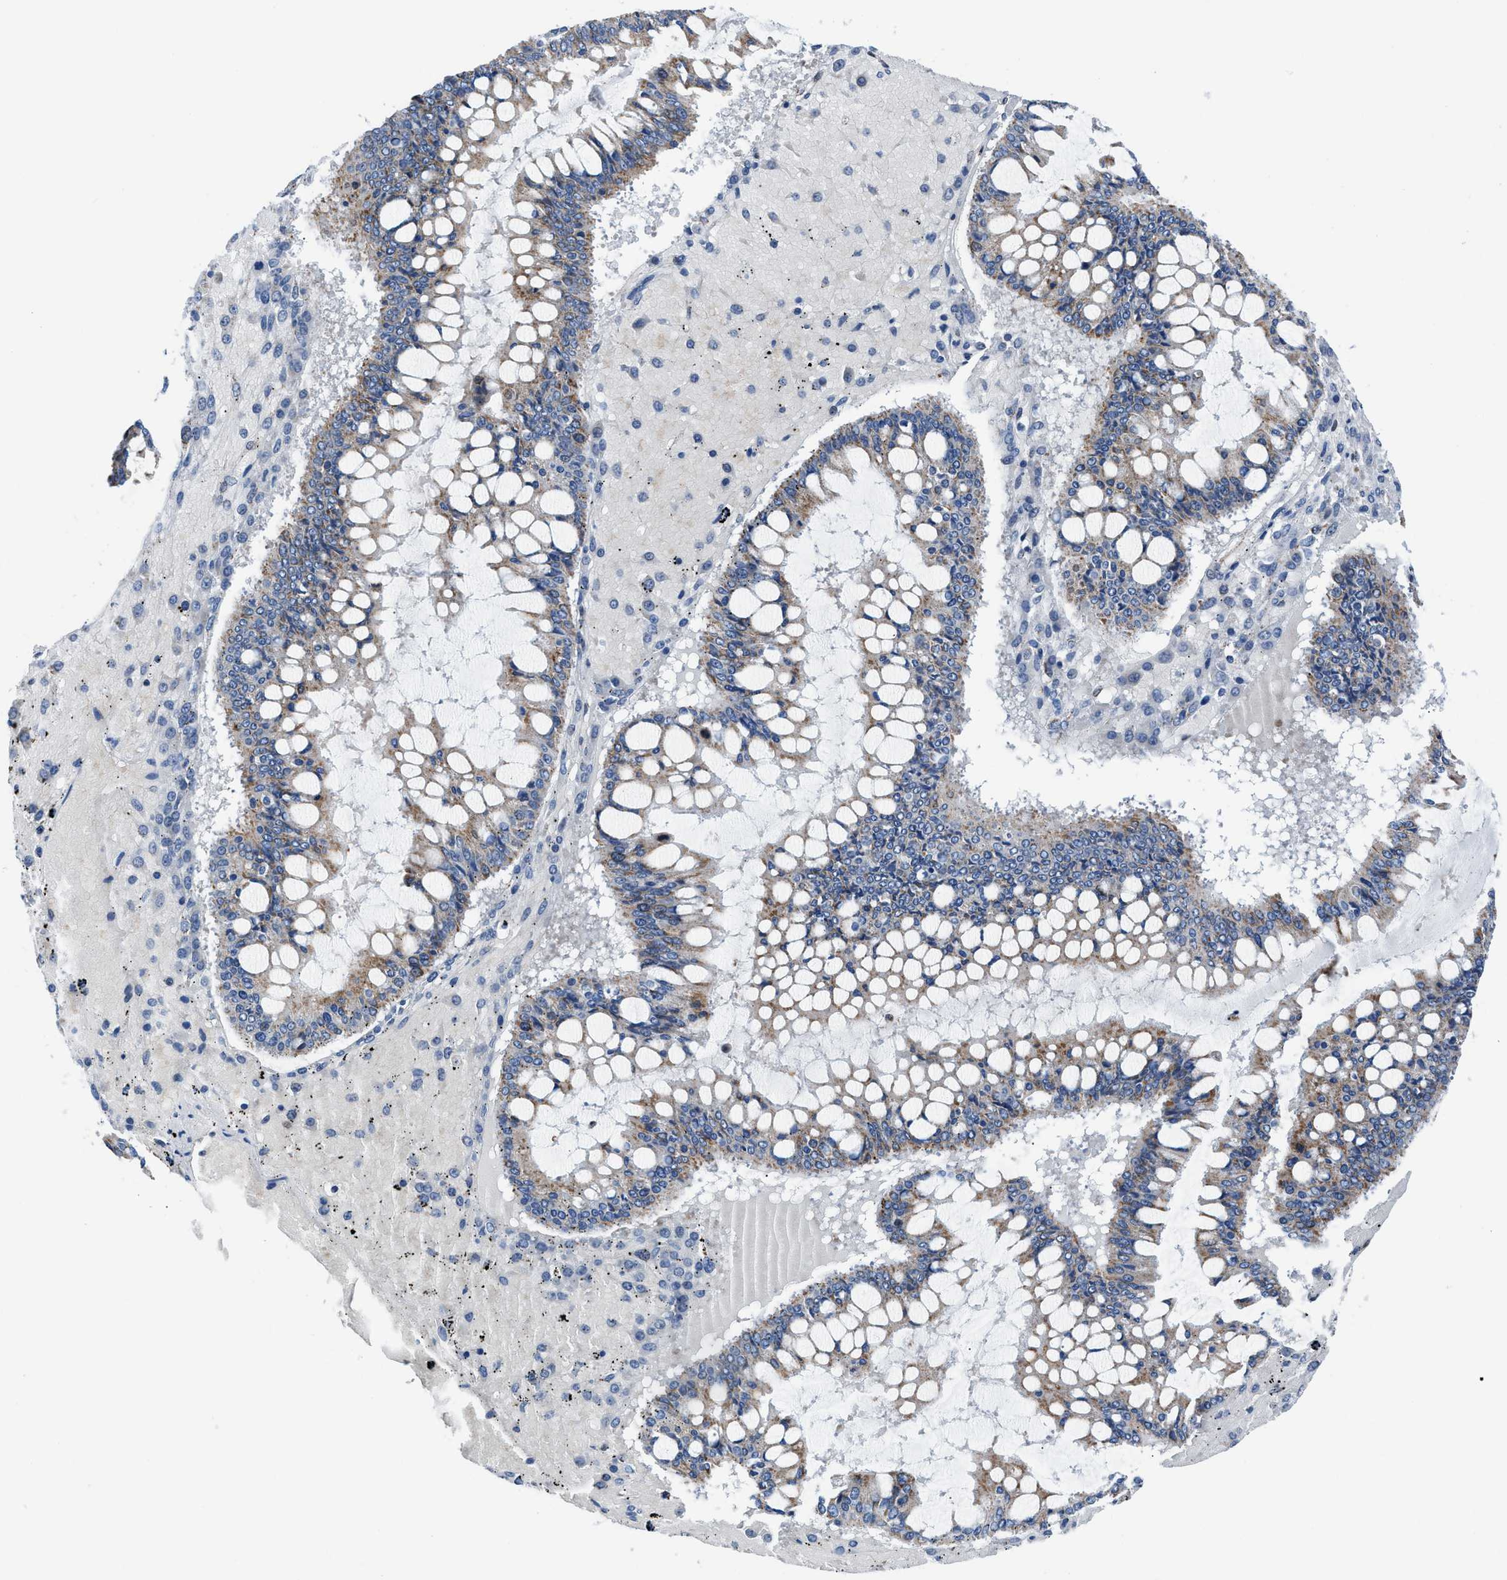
{"staining": {"intensity": "moderate", "quantity": "25%-75%", "location": "cytoplasmic/membranous"}, "tissue": "ovarian cancer", "cell_type": "Tumor cells", "image_type": "cancer", "snomed": [{"axis": "morphology", "description": "Cystadenocarcinoma, mucinous, NOS"}, {"axis": "topography", "description": "Ovary"}], "caption": "Mucinous cystadenocarcinoma (ovarian) stained with IHC shows moderate cytoplasmic/membranous positivity in approximately 25%-75% of tumor cells.", "gene": "LMO2", "patient": {"sex": "female", "age": 73}}